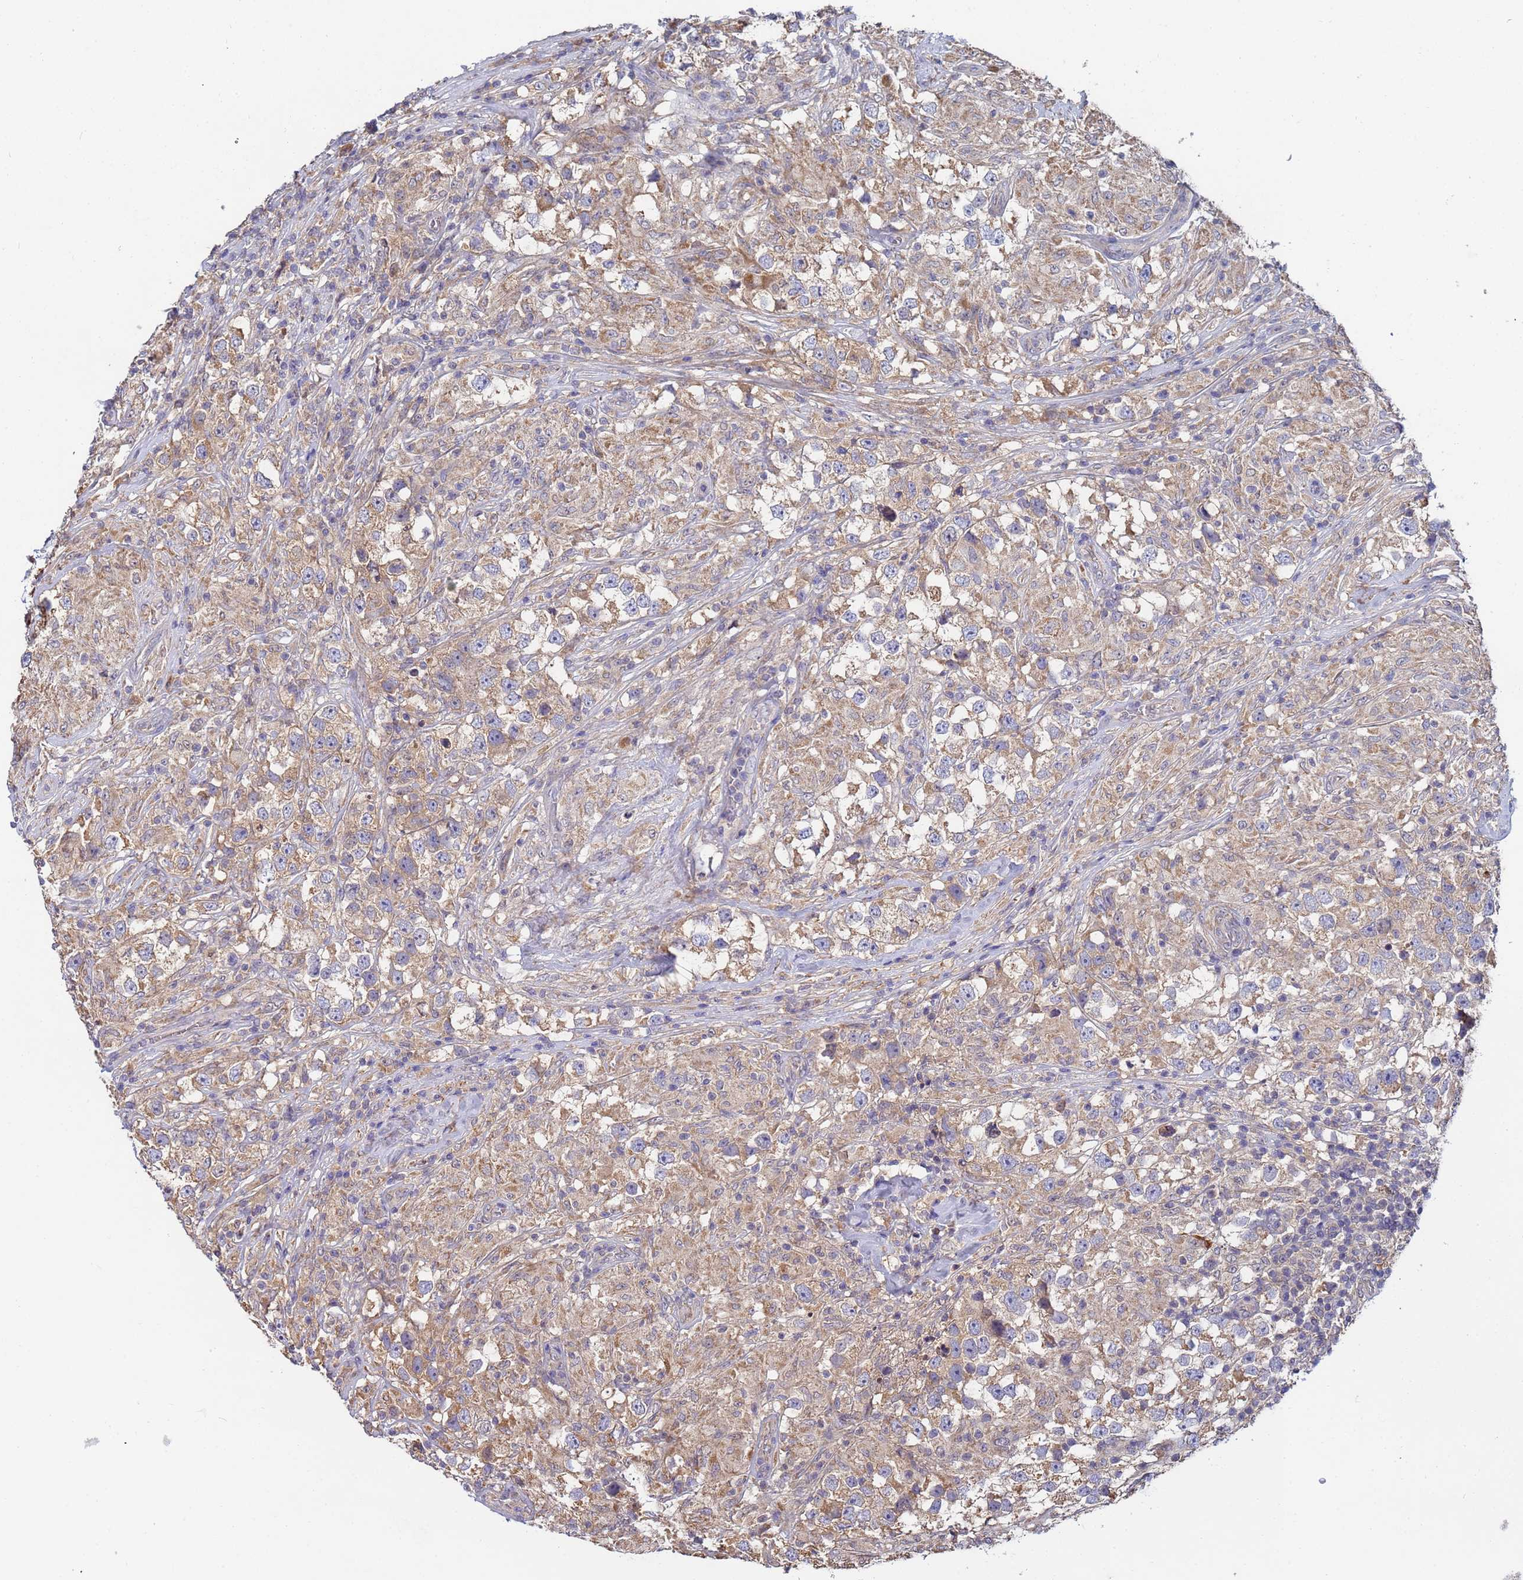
{"staining": {"intensity": "weak", "quantity": ">75%", "location": "cytoplasmic/membranous"}, "tissue": "testis cancer", "cell_type": "Tumor cells", "image_type": "cancer", "snomed": [{"axis": "morphology", "description": "Seminoma, NOS"}, {"axis": "topography", "description": "Testis"}], "caption": "Testis cancer (seminoma) stained with immunohistochemistry (IHC) shows weak cytoplasmic/membranous expression in approximately >75% of tumor cells. Using DAB (brown) and hematoxylin (blue) stains, captured at high magnification using brightfield microscopy.", "gene": "C5orf34", "patient": {"sex": "male", "age": 46}}